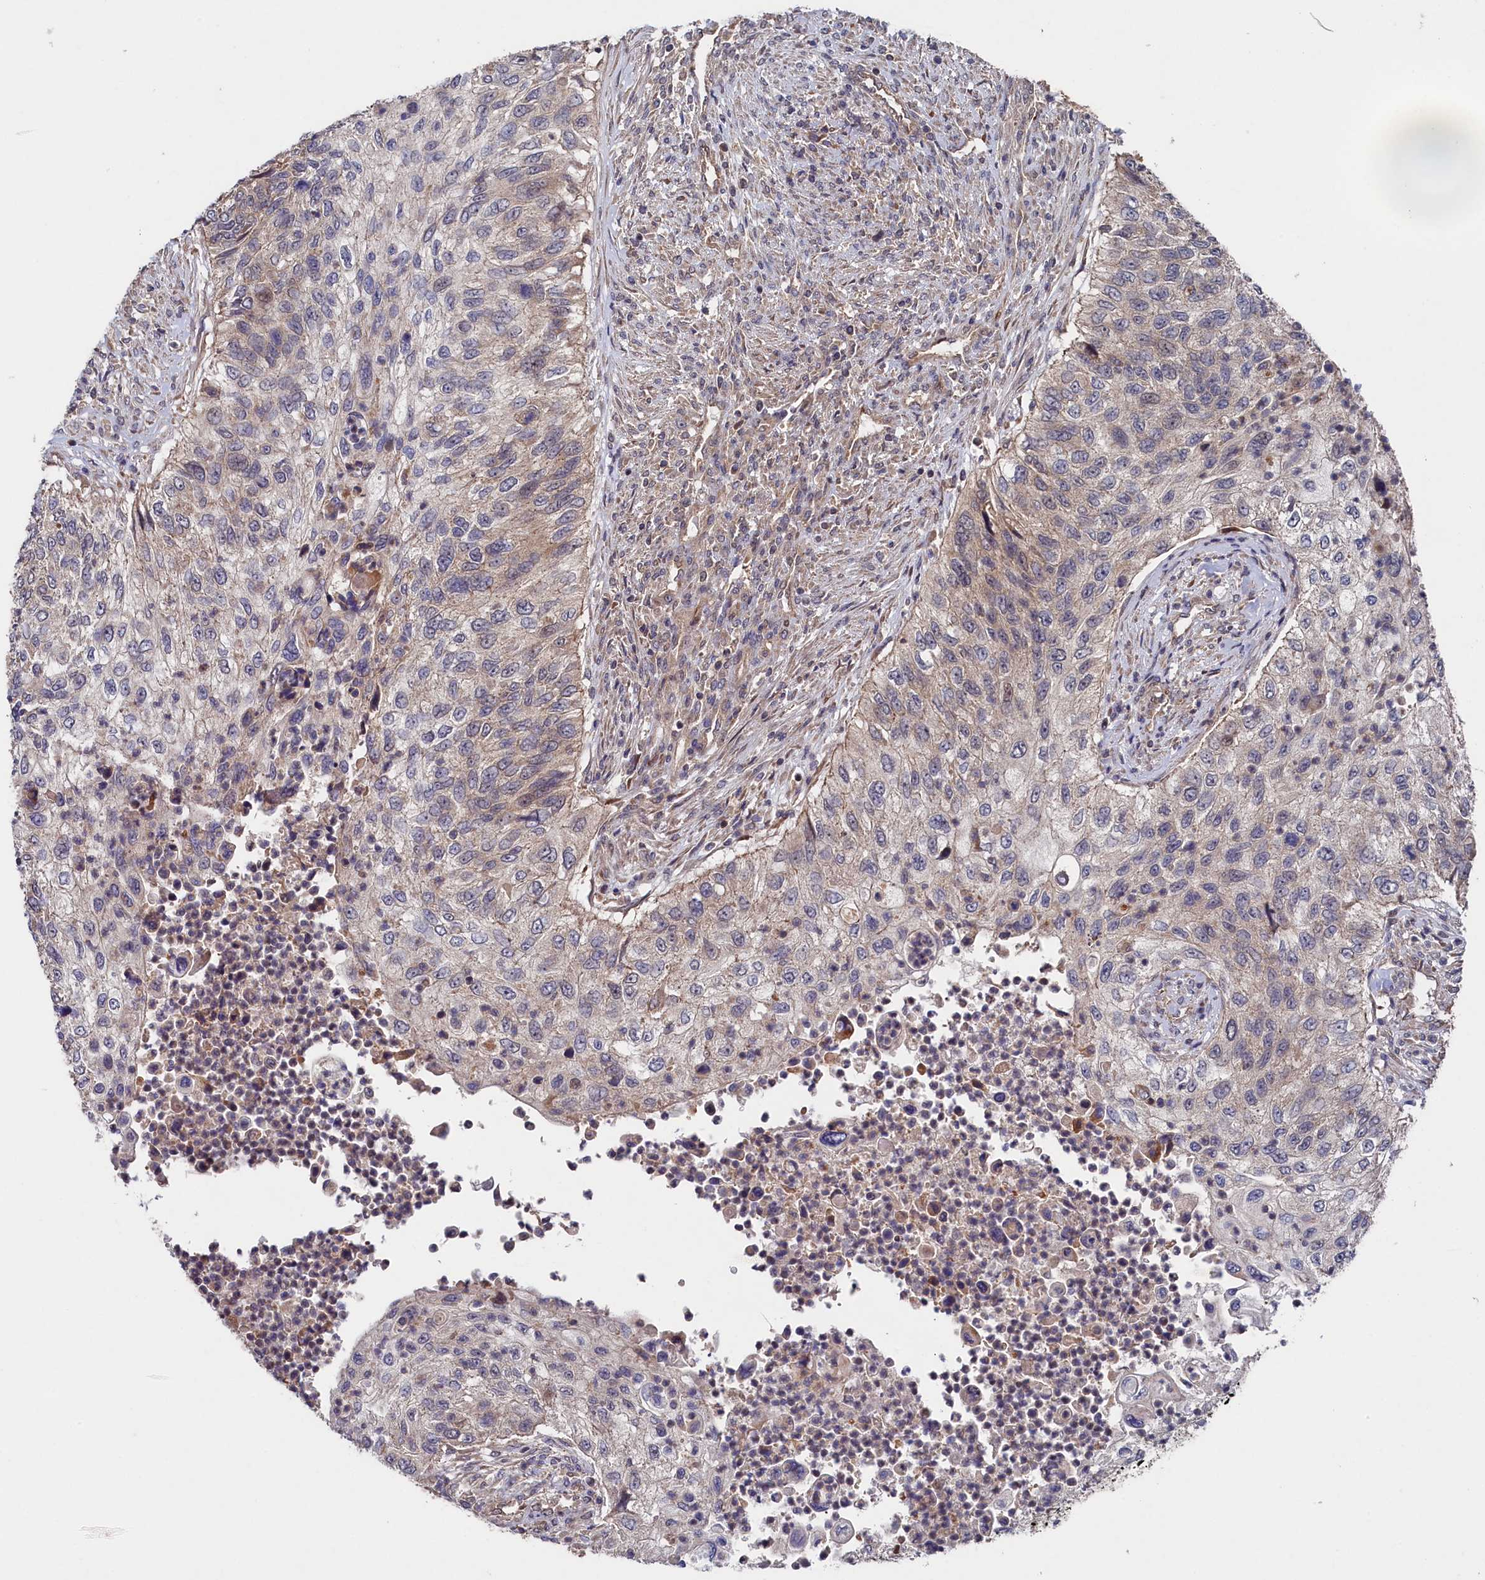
{"staining": {"intensity": "weak", "quantity": "<25%", "location": "cytoplasmic/membranous"}, "tissue": "urothelial cancer", "cell_type": "Tumor cells", "image_type": "cancer", "snomed": [{"axis": "morphology", "description": "Urothelial carcinoma, High grade"}, {"axis": "topography", "description": "Urinary bladder"}], "caption": "Histopathology image shows no significant protein staining in tumor cells of high-grade urothelial carcinoma. (DAB (3,3'-diaminobenzidine) immunohistochemistry, high magnification).", "gene": "SUPV3L1", "patient": {"sex": "female", "age": 60}}